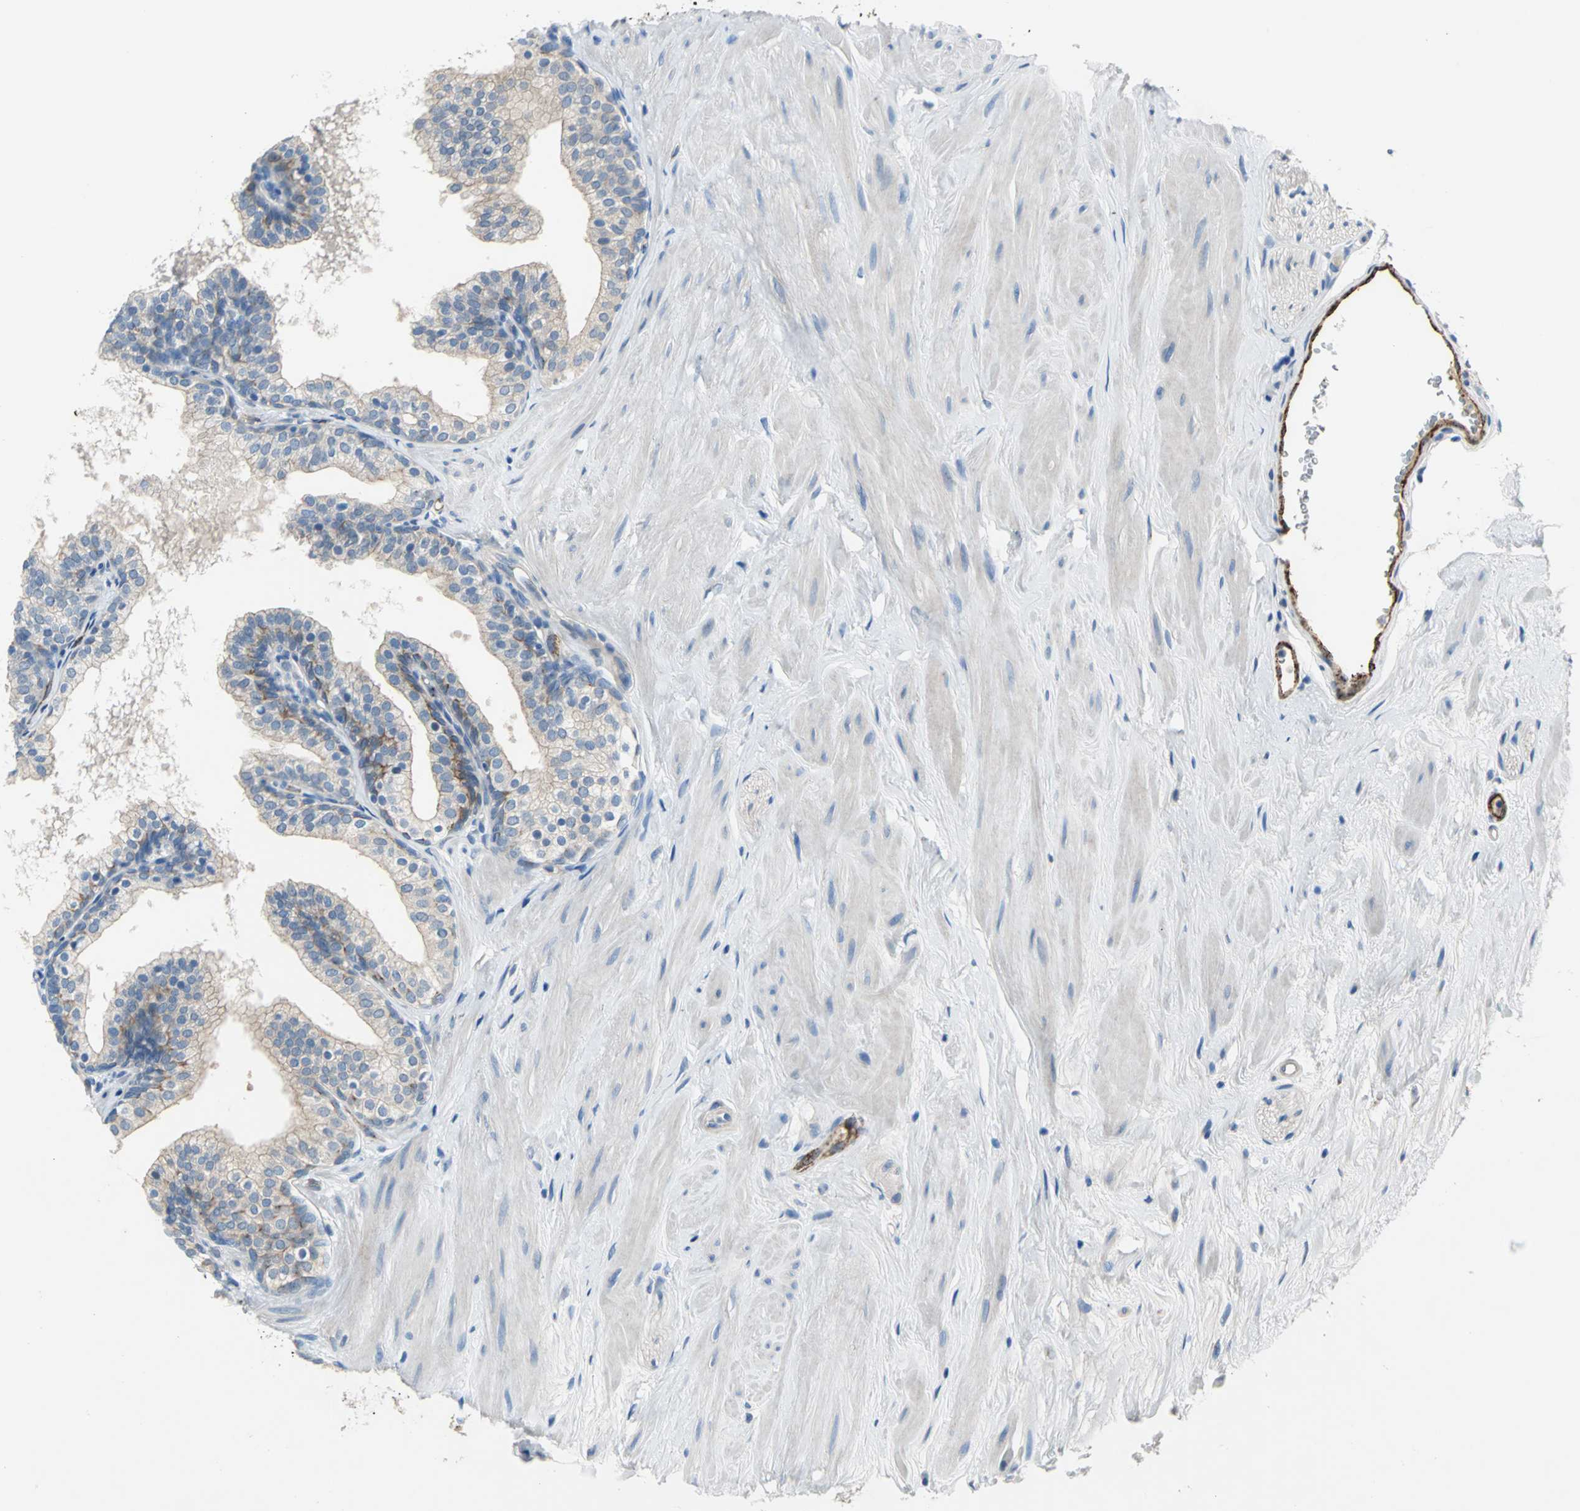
{"staining": {"intensity": "moderate", "quantity": "<25%", "location": "cytoplasmic/membranous"}, "tissue": "prostate", "cell_type": "Glandular cells", "image_type": "normal", "snomed": [{"axis": "morphology", "description": "Normal tissue, NOS"}, {"axis": "topography", "description": "Prostate"}], "caption": "A high-resolution histopathology image shows IHC staining of normal prostate, which shows moderate cytoplasmic/membranous expression in about <25% of glandular cells.", "gene": "SELP", "patient": {"sex": "male", "age": 60}}